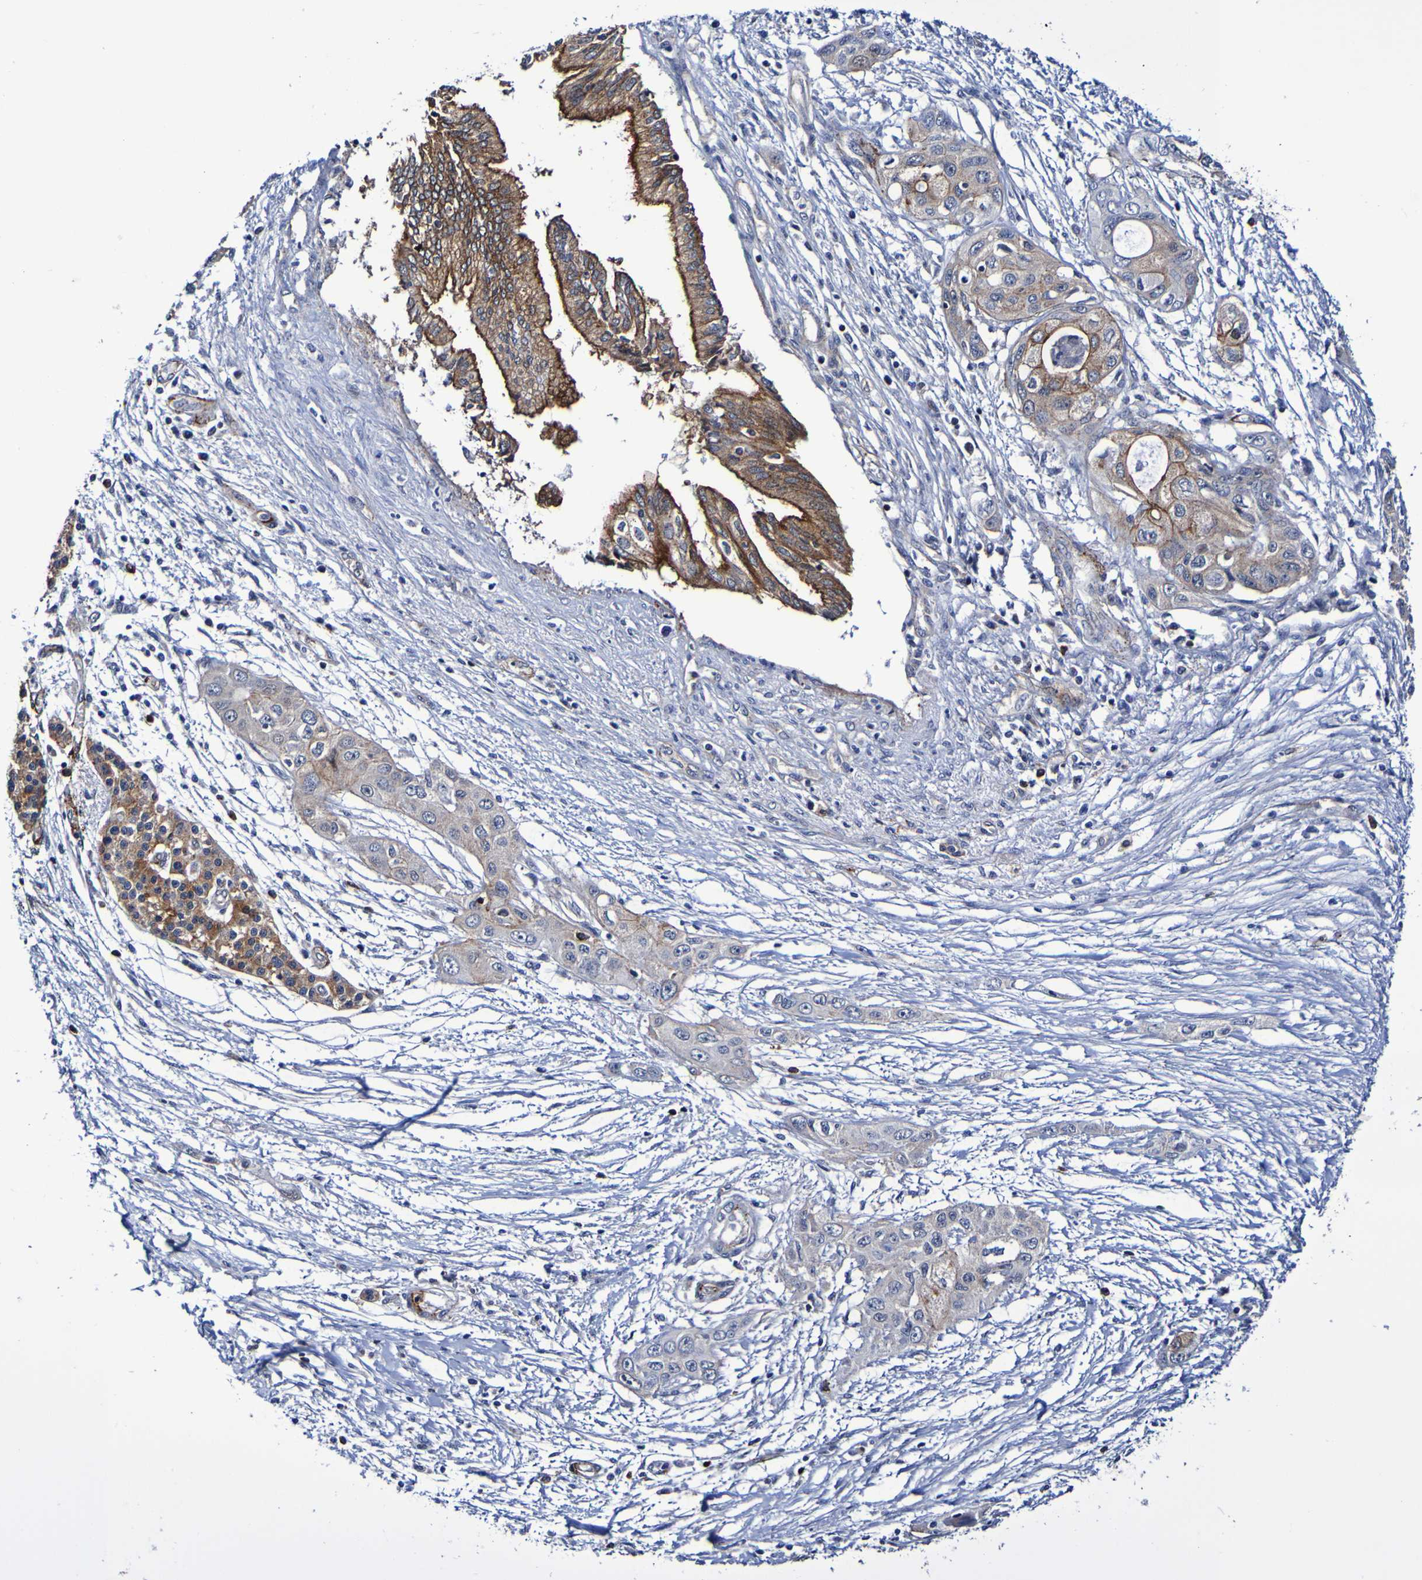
{"staining": {"intensity": "weak", "quantity": ">75%", "location": "cytoplasmic/membranous"}, "tissue": "pancreatic cancer", "cell_type": "Tumor cells", "image_type": "cancer", "snomed": [{"axis": "morphology", "description": "Adenocarcinoma, NOS"}, {"axis": "topography", "description": "Pancreas"}], "caption": "There is low levels of weak cytoplasmic/membranous expression in tumor cells of adenocarcinoma (pancreatic), as demonstrated by immunohistochemical staining (brown color).", "gene": "GJB1", "patient": {"sex": "female", "age": 70}}